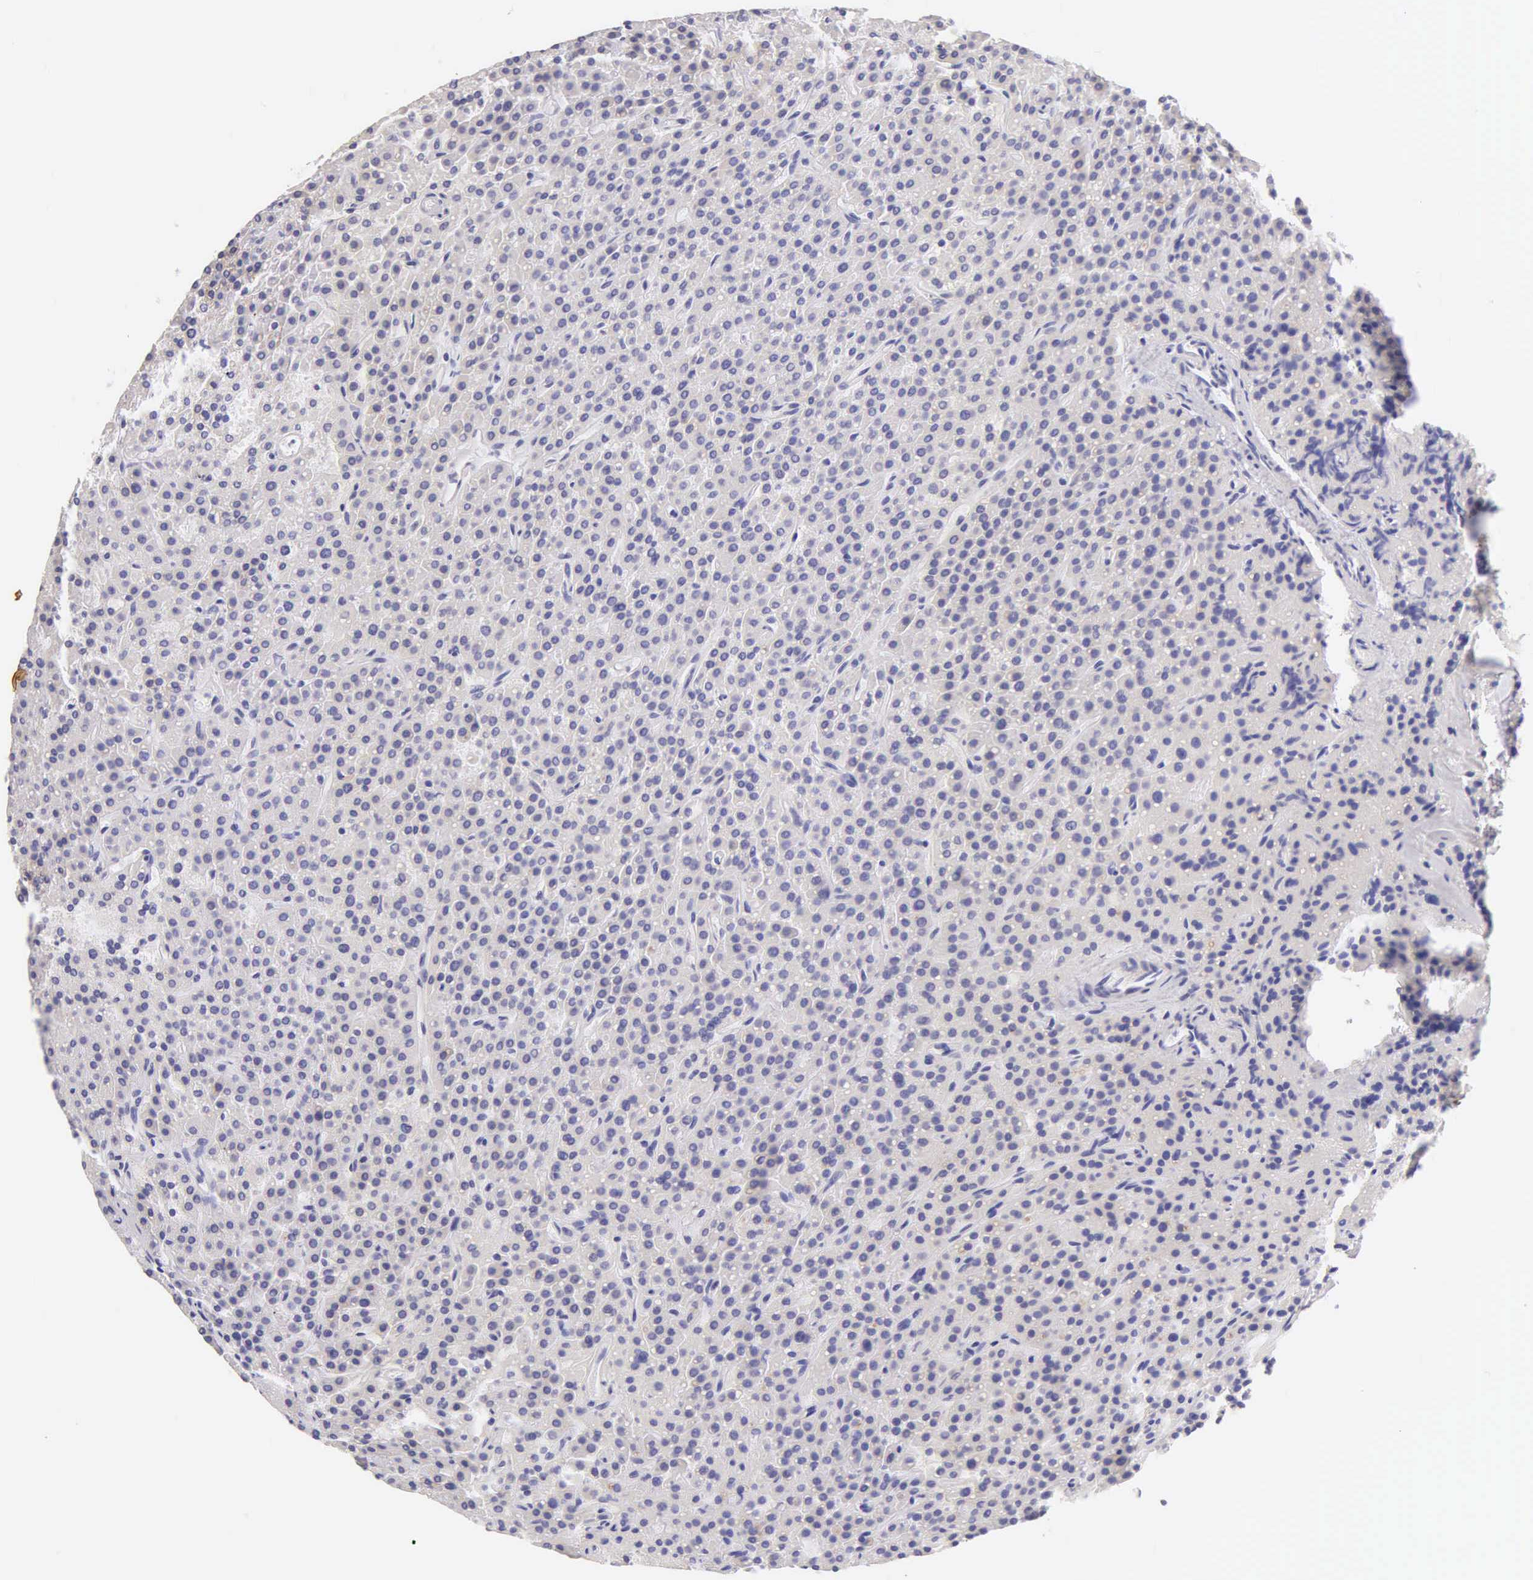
{"staining": {"intensity": "weak", "quantity": ">75%", "location": "cytoplasmic/membranous"}, "tissue": "parathyroid gland", "cell_type": "Glandular cells", "image_type": "normal", "snomed": [{"axis": "morphology", "description": "Normal tissue, NOS"}, {"axis": "topography", "description": "Parathyroid gland"}], "caption": "Immunohistochemistry (DAB (3,3'-diaminobenzidine)) staining of unremarkable human parathyroid gland displays weak cytoplasmic/membranous protein positivity in approximately >75% of glandular cells.", "gene": "KRT14", "patient": {"sex": "male", "age": 71}}